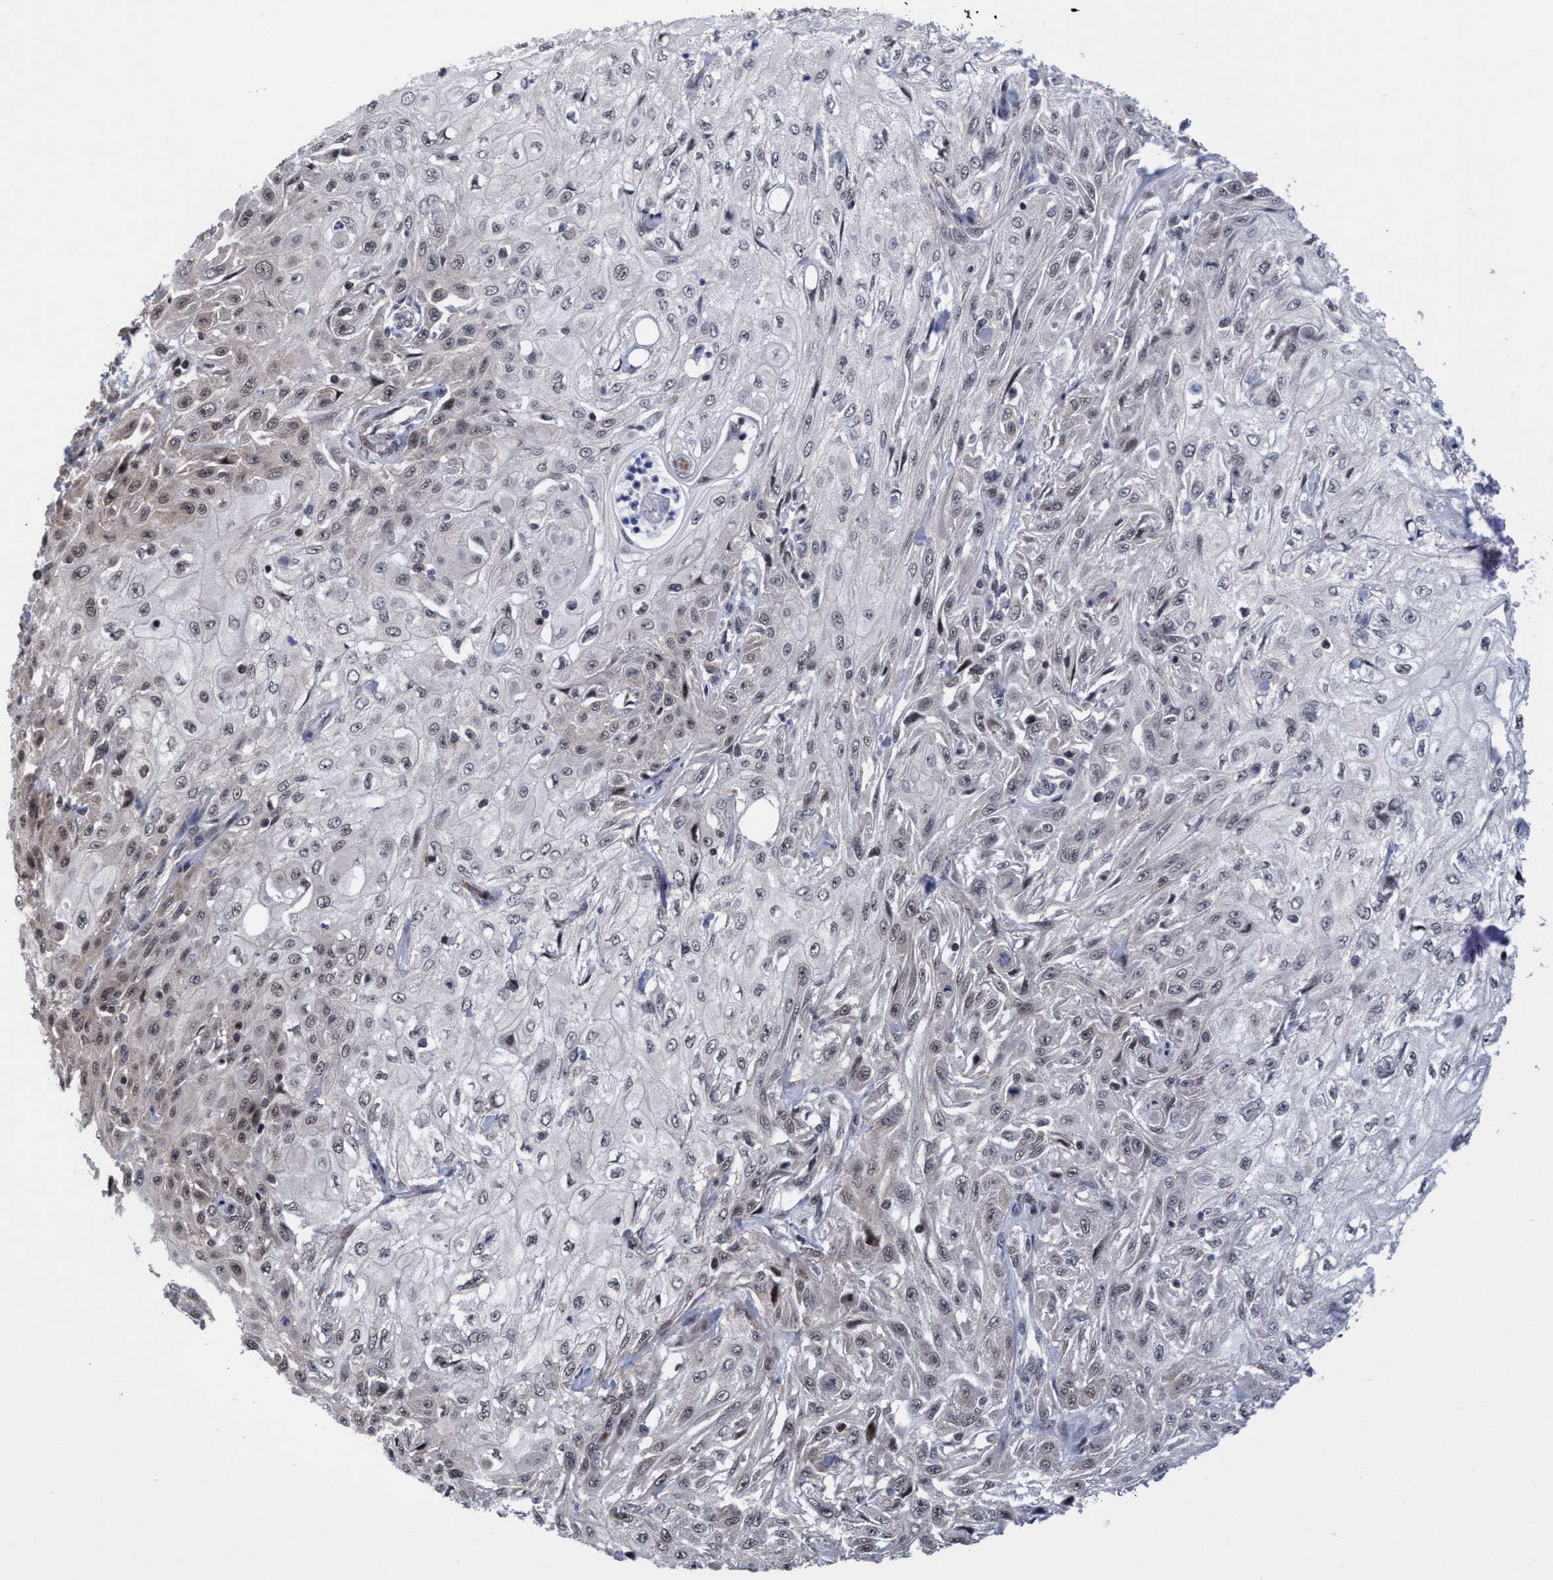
{"staining": {"intensity": "weak", "quantity": "25%-75%", "location": "nuclear"}, "tissue": "skin cancer", "cell_type": "Tumor cells", "image_type": "cancer", "snomed": [{"axis": "morphology", "description": "Squamous cell carcinoma, NOS"}, {"axis": "morphology", "description": "Squamous cell carcinoma, metastatic, NOS"}, {"axis": "topography", "description": "Skin"}, {"axis": "topography", "description": "Lymph node"}], "caption": "Human metastatic squamous cell carcinoma (skin) stained for a protein (brown) exhibits weak nuclear positive positivity in approximately 25%-75% of tumor cells.", "gene": "C9orf78", "patient": {"sex": "male", "age": 75}}